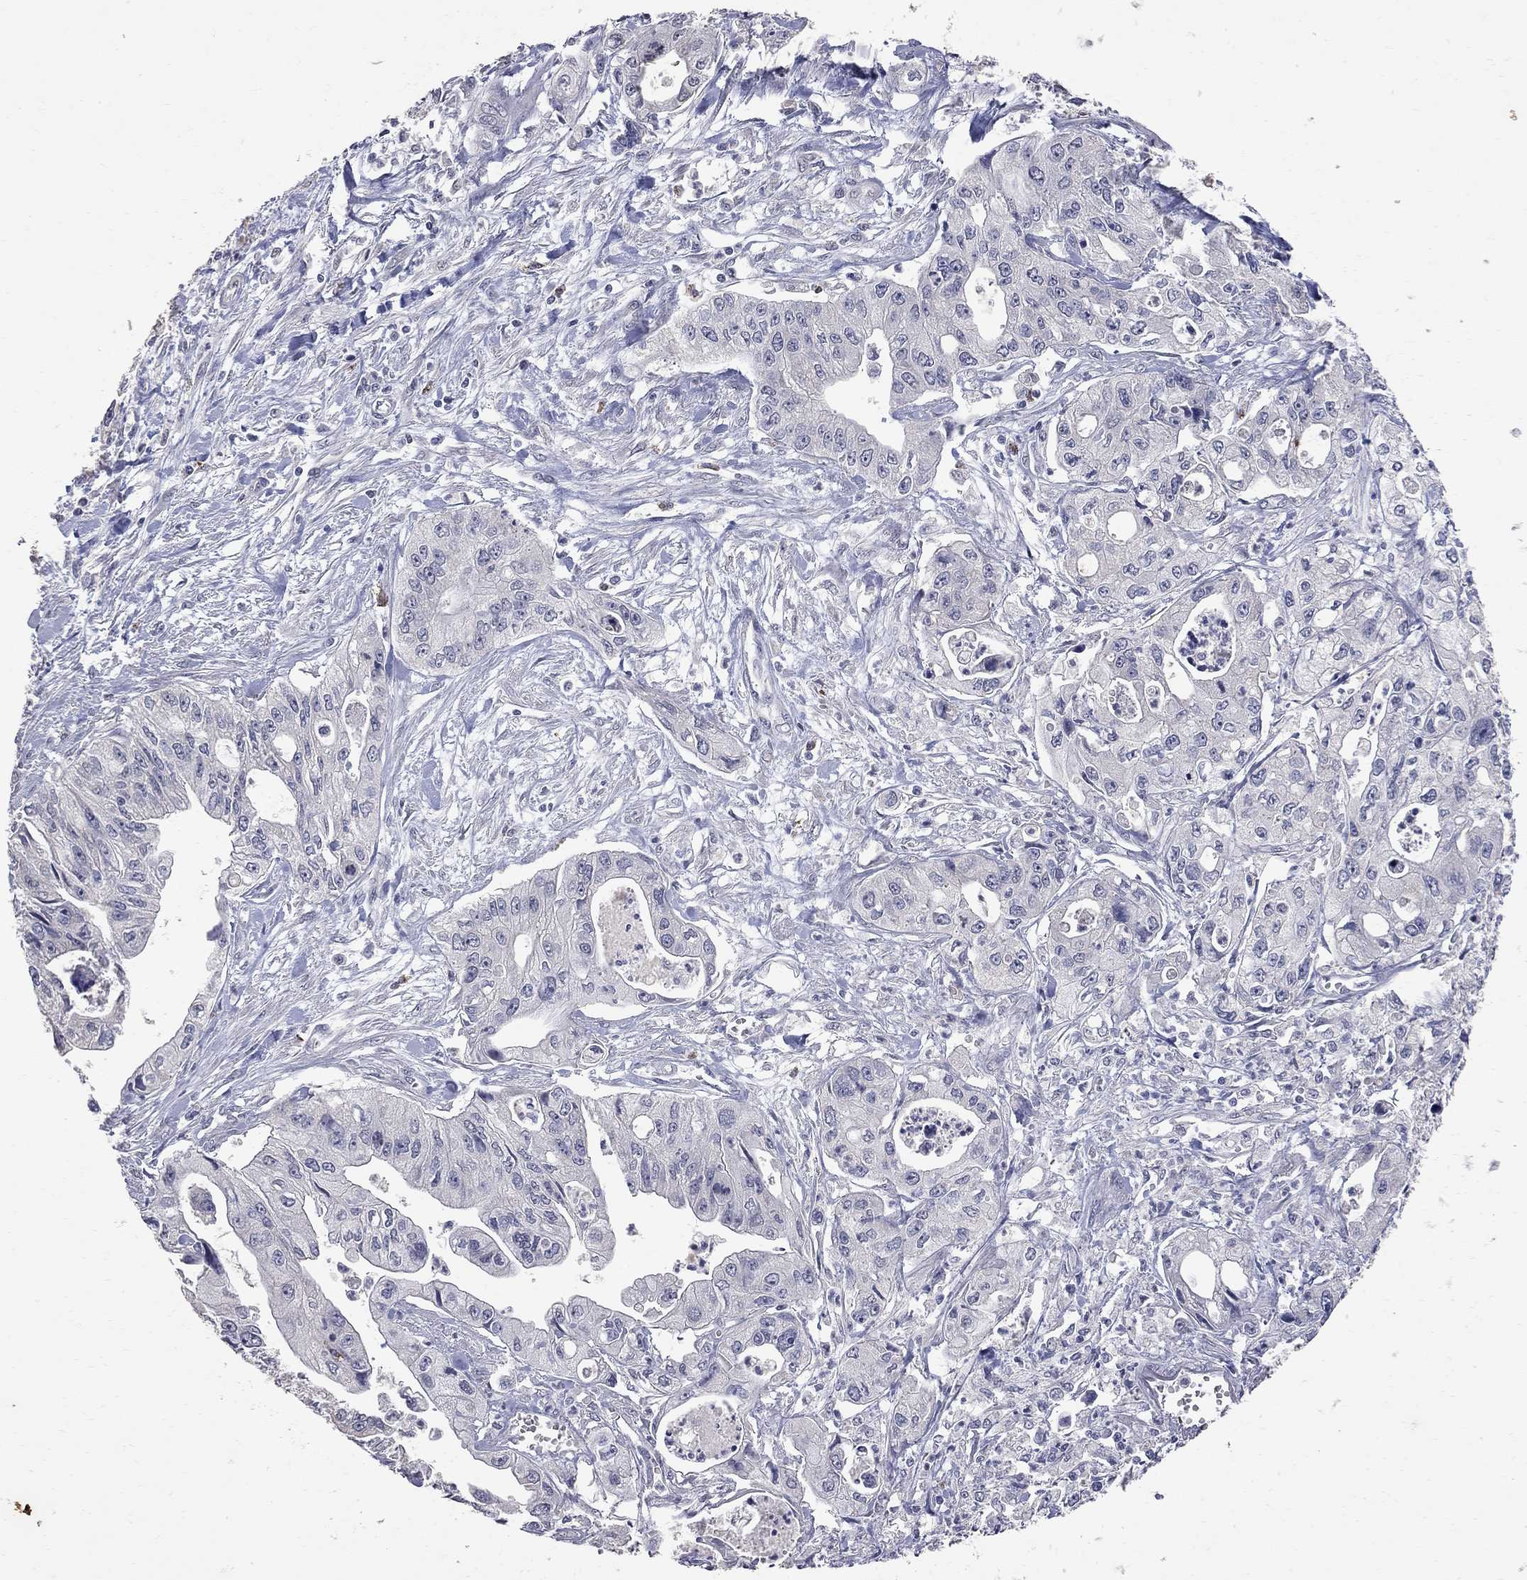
{"staining": {"intensity": "negative", "quantity": "none", "location": "none"}, "tissue": "pancreatic cancer", "cell_type": "Tumor cells", "image_type": "cancer", "snomed": [{"axis": "morphology", "description": "Adenocarcinoma, NOS"}, {"axis": "topography", "description": "Pancreas"}], "caption": "An IHC photomicrograph of pancreatic cancer (adenocarcinoma) is shown. There is no staining in tumor cells of pancreatic cancer (adenocarcinoma). (Stains: DAB (3,3'-diaminobenzidine) immunohistochemistry (IHC) with hematoxylin counter stain, Microscopy: brightfield microscopy at high magnification).", "gene": "NOS2", "patient": {"sex": "male", "age": 70}}